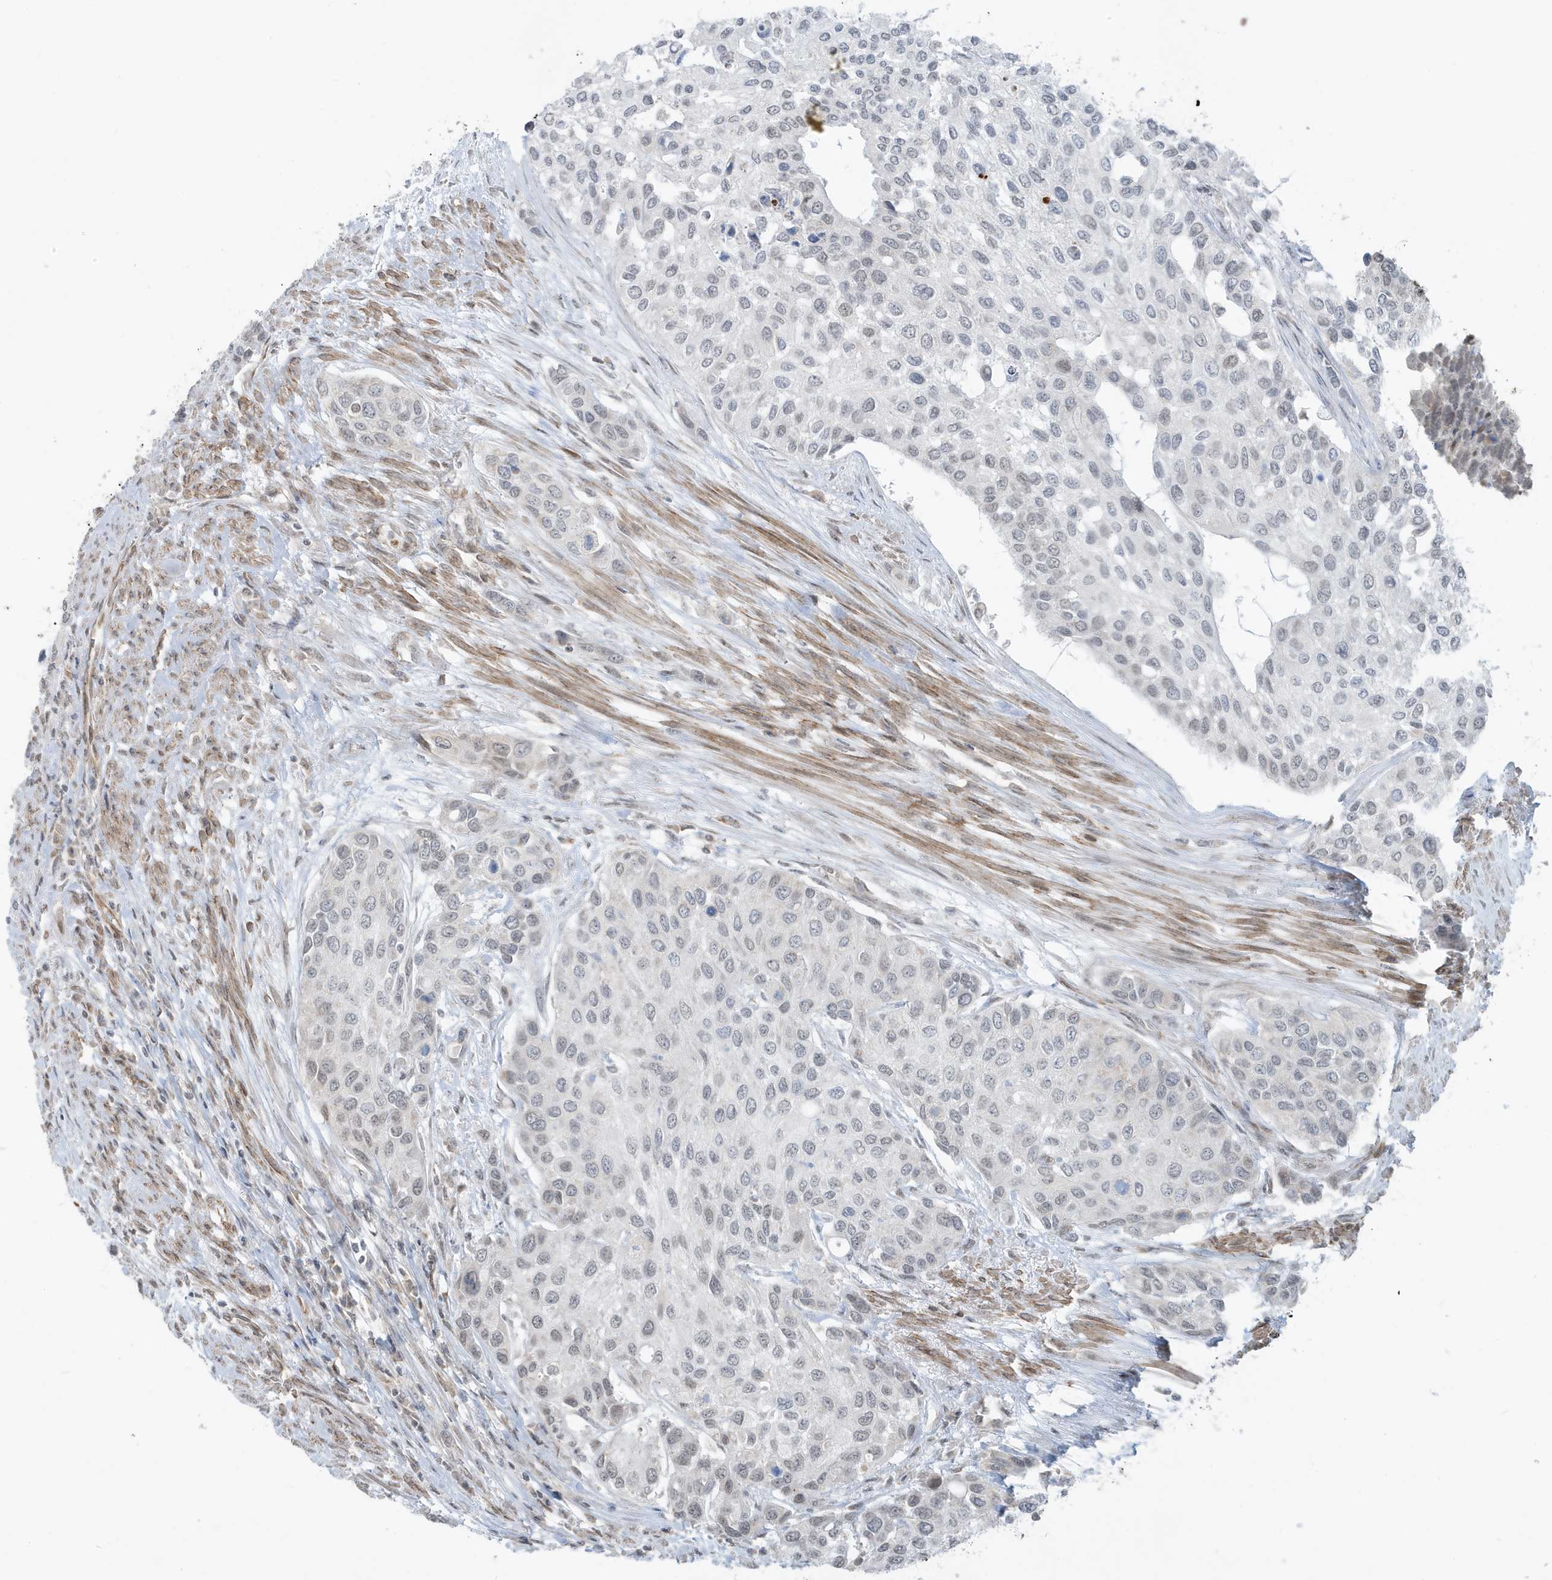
{"staining": {"intensity": "negative", "quantity": "none", "location": "none"}, "tissue": "urothelial cancer", "cell_type": "Tumor cells", "image_type": "cancer", "snomed": [{"axis": "morphology", "description": "Normal tissue, NOS"}, {"axis": "morphology", "description": "Urothelial carcinoma, High grade"}, {"axis": "topography", "description": "Vascular tissue"}, {"axis": "topography", "description": "Urinary bladder"}], "caption": "IHC of urothelial cancer reveals no expression in tumor cells. (DAB immunohistochemistry (IHC) visualized using brightfield microscopy, high magnification).", "gene": "CHCHD4", "patient": {"sex": "female", "age": 56}}